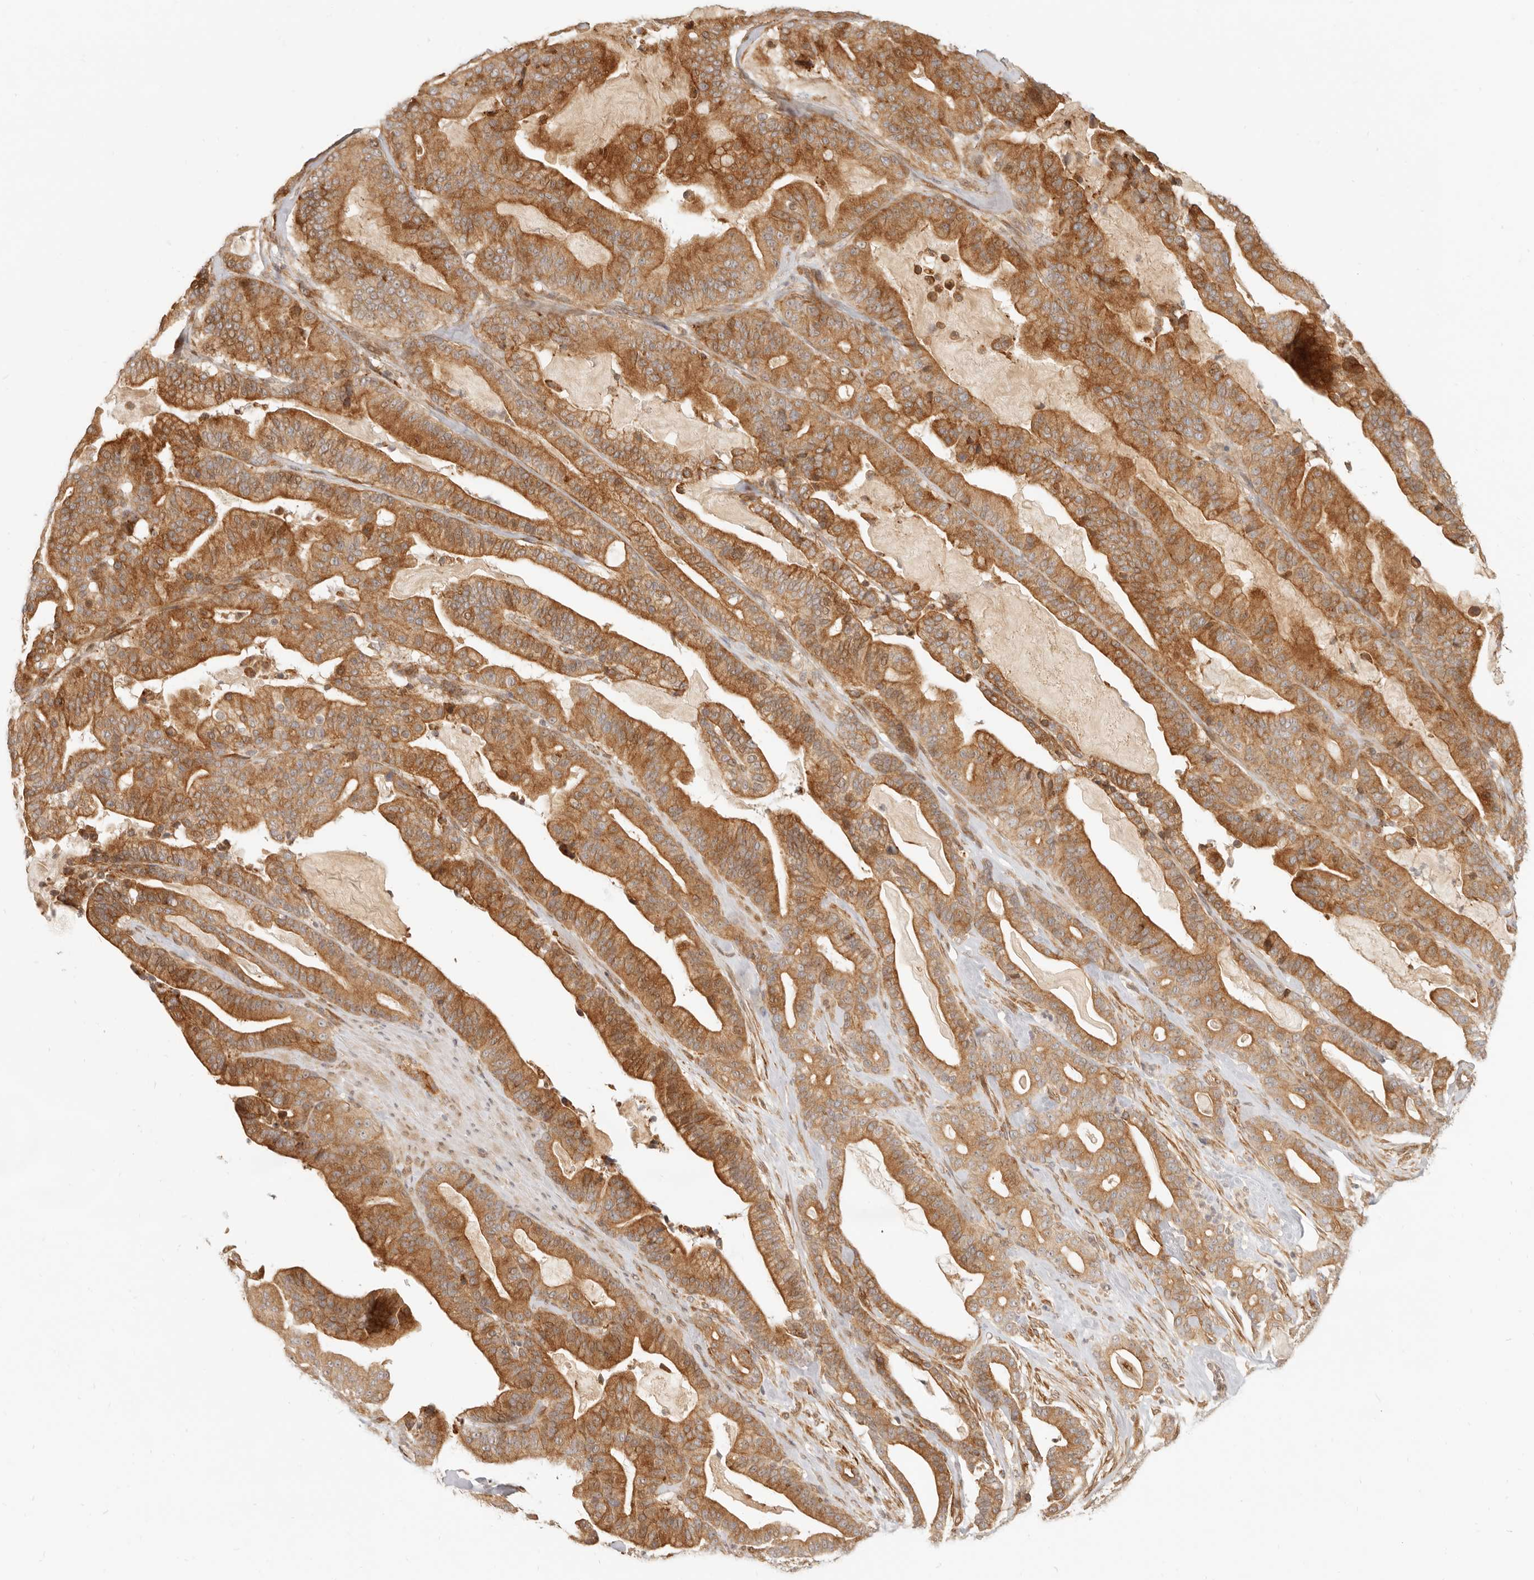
{"staining": {"intensity": "strong", "quantity": ">75%", "location": "cytoplasmic/membranous"}, "tissue": "pancreatic cancer", "cell_type": "Tumor cells", "image_type": "cancer", "snomed": [{"axis": "morphology", "description": "Adenocarcinoma, NOS"}, {"axis": "topography", "description": "Pancreas"}], "caption": "Immunohistochemistry image of adenocarcinoma (pancreatic) stained for a protein (brown), which shows high levels of strong cytoplasmic/membranous positivity in about >75% of tumor cells.", "gene": "TUFT1", "patient": {"sex": "male", "age": 63}}